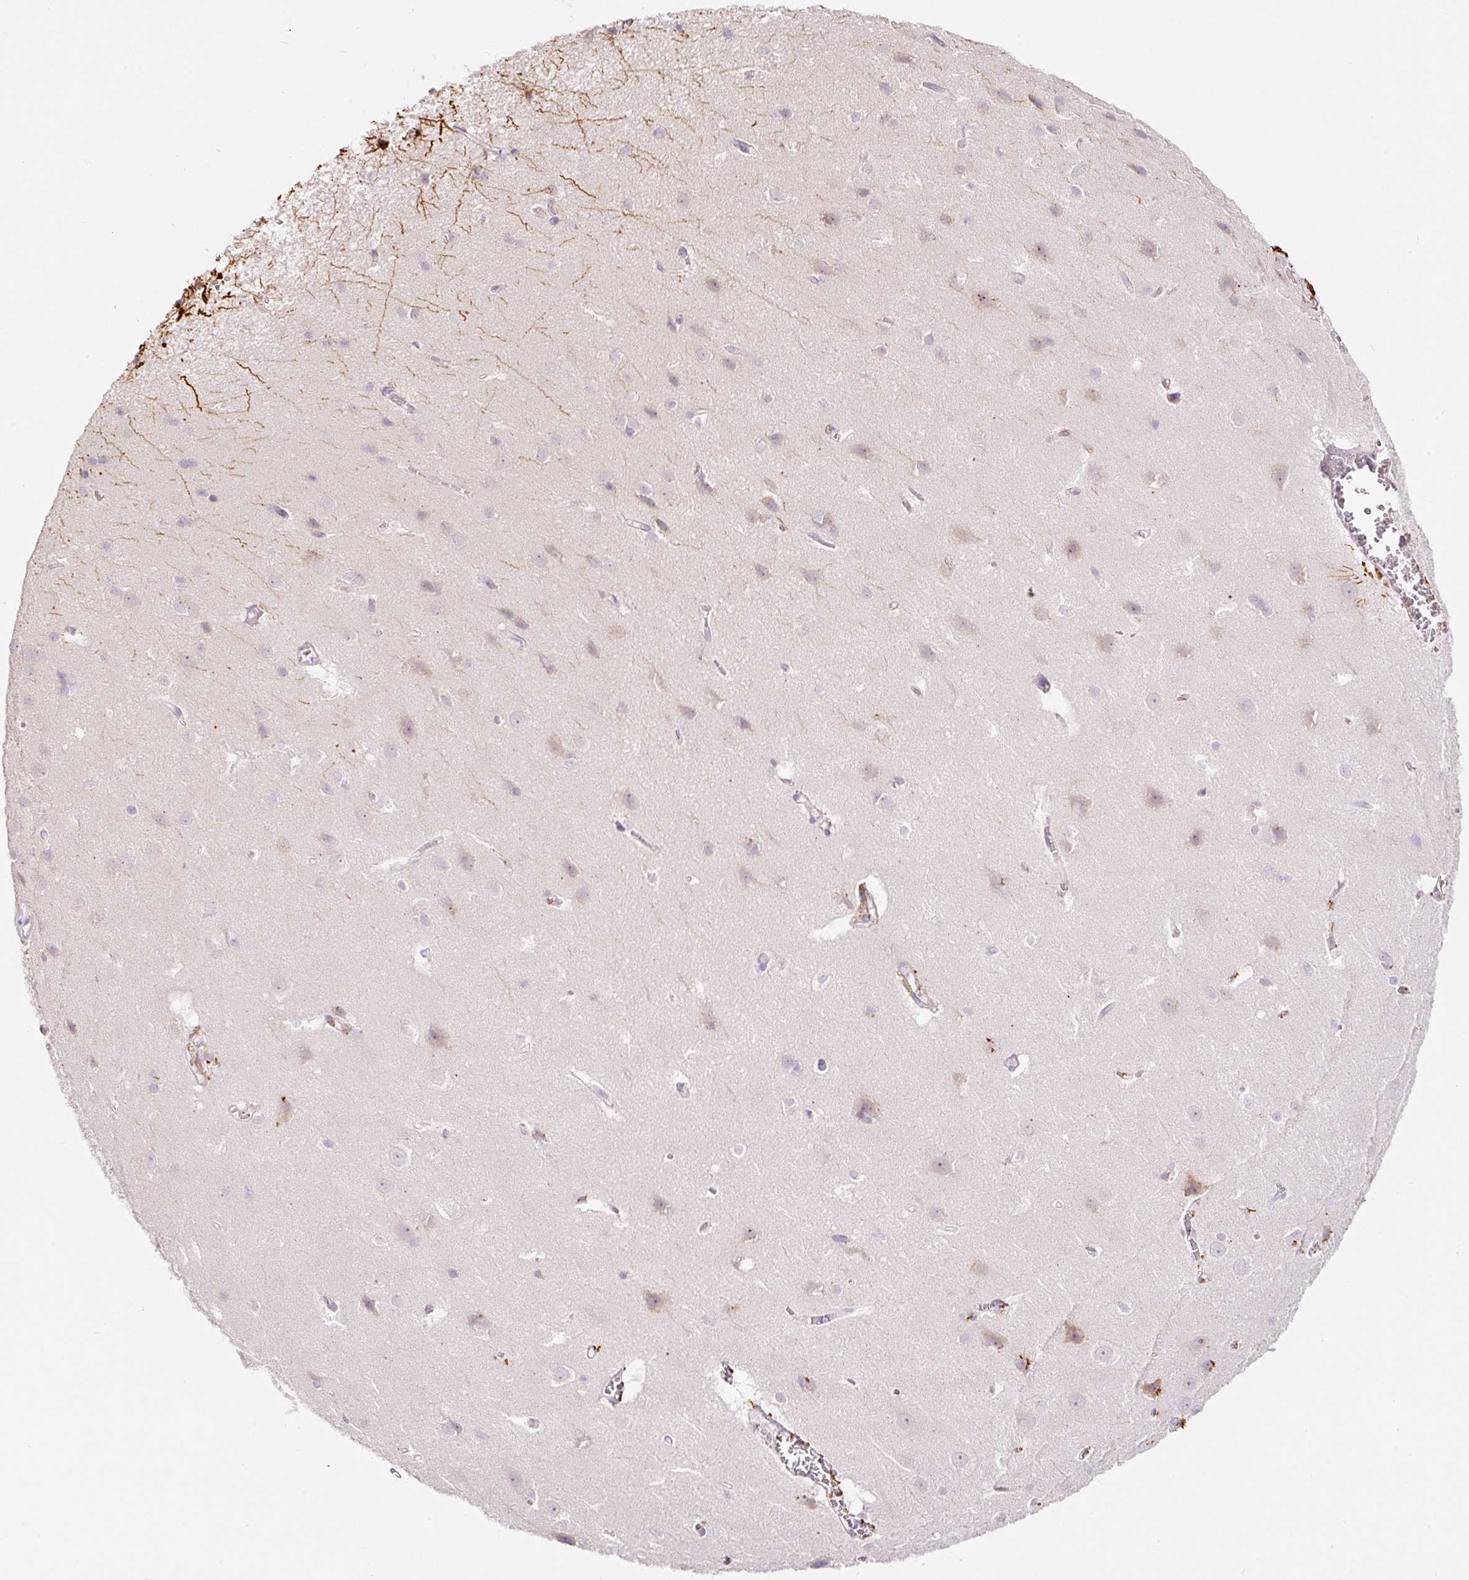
{"staining": {"intensity": "weak", "quantity": "25%-75%", "location": "cytoplasmic/membranous"}, "tissue": "cerebral cortex", "cell_type": "Endothelial cells", "image_type": "normal", "snomed": [{"axis": "morphology", "description": "Normal tissue, NOS"}, {"axis": "topography", "description": "Cerebral cortex"}], "caption": "Cerebral cortex was stained to show a protein in brown. There is low levels of weak cytoplasmic/membranous staining in approximately 25%-75% of endothelial cells. (brown staining indicates protein expression, while blue staining denotes nuclei).", "gene": "RSPO2", "patient": {"sex": "male", "age": 37}}